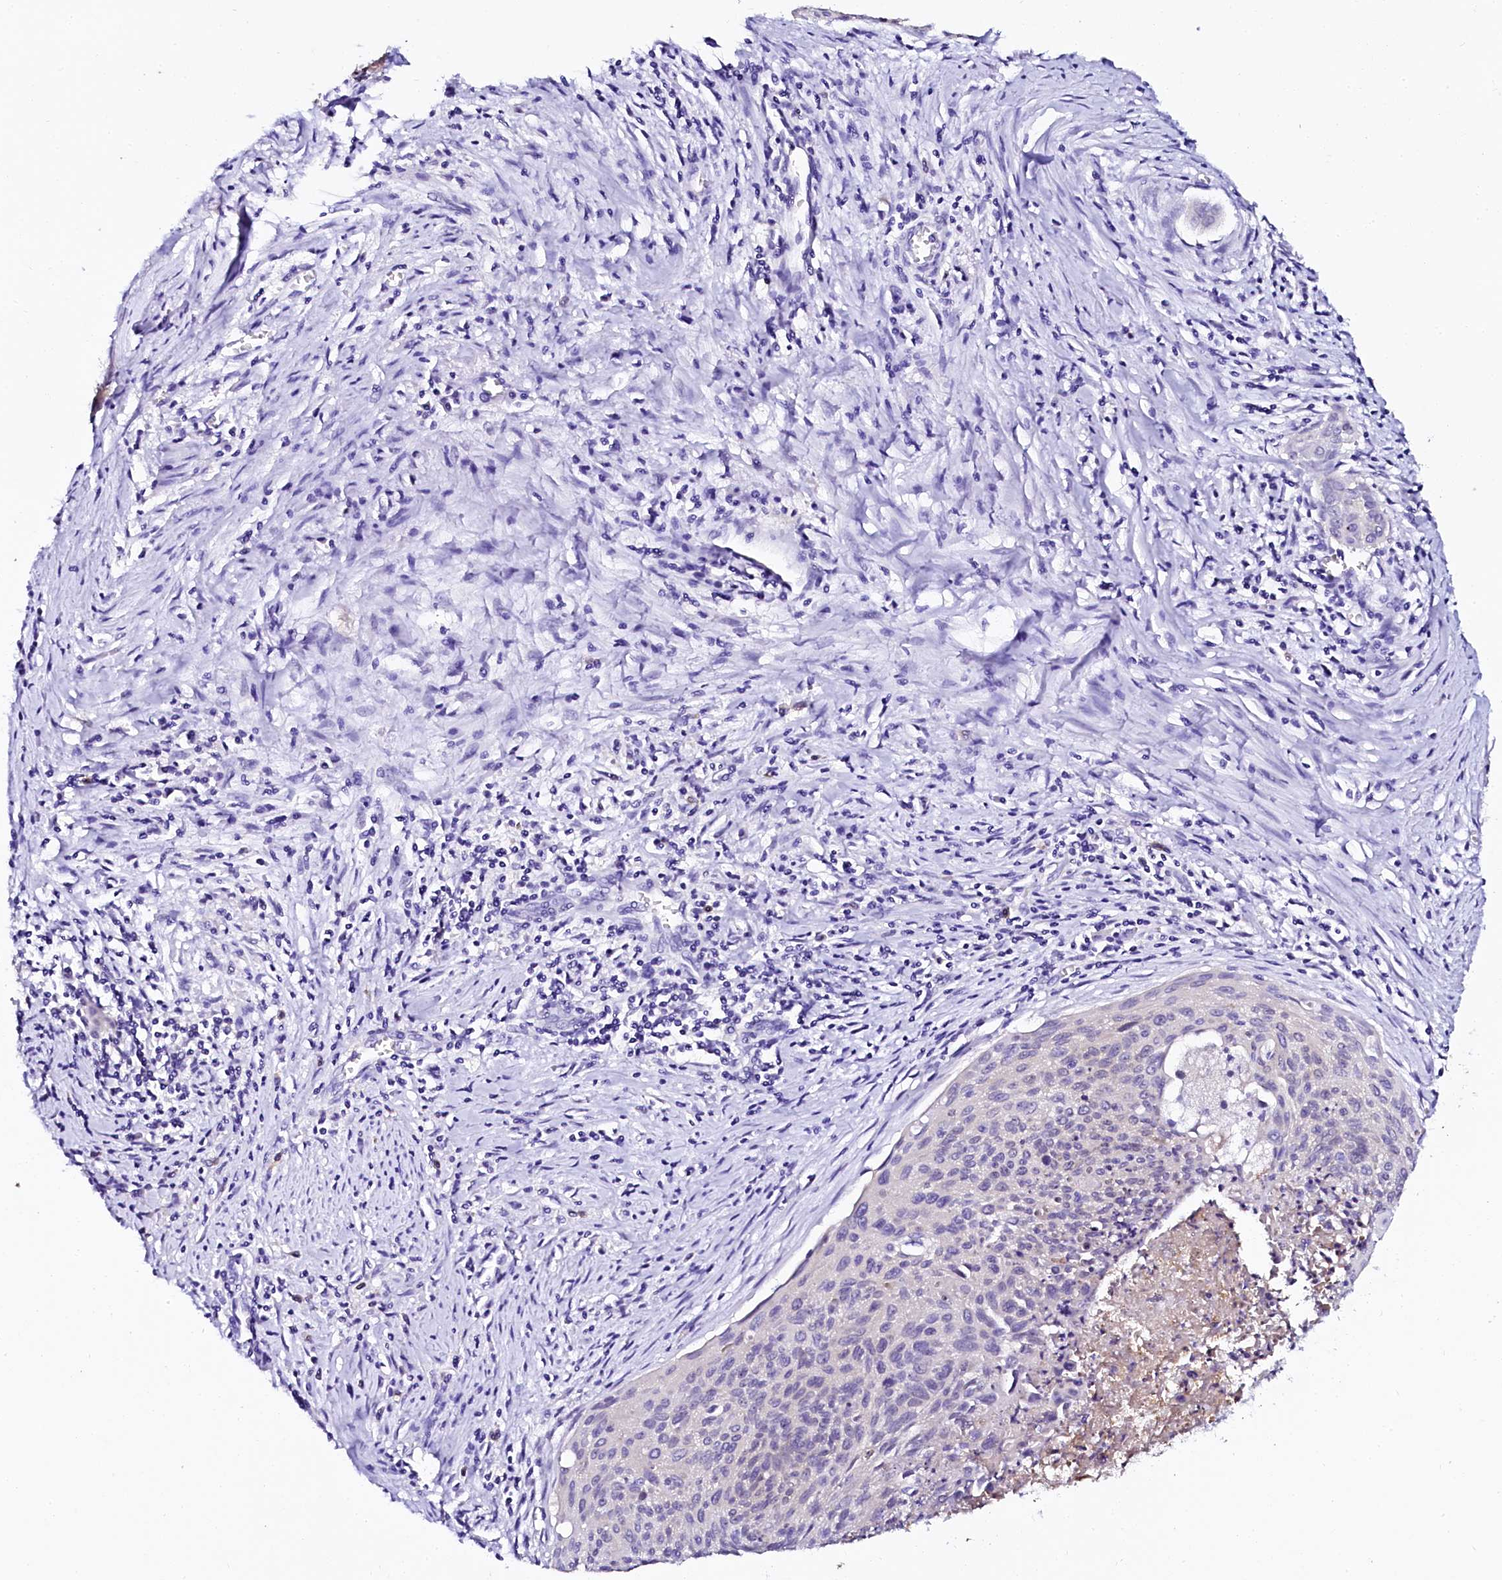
{"staining": {"intensity": "negative", "quantity": "none", "location": "none"}, "tissue": "cervical cancer", "cell_type": "Tumor cells", "image_type": "cancer", "snomed": [{"axis": "morphology", "description": "Squamous cell carcinoma, NOS"}, {"axis": "topography", "description": "Cervix"}], "caption": "An immunohistochemistry (IHC) image of cervical squamous cell carcinoma is shown. There is no staining in tumor cells of cervical squamous cell carcinoma.", "gene": "SORD", "patient": {"sex": "female", "age": 55}}